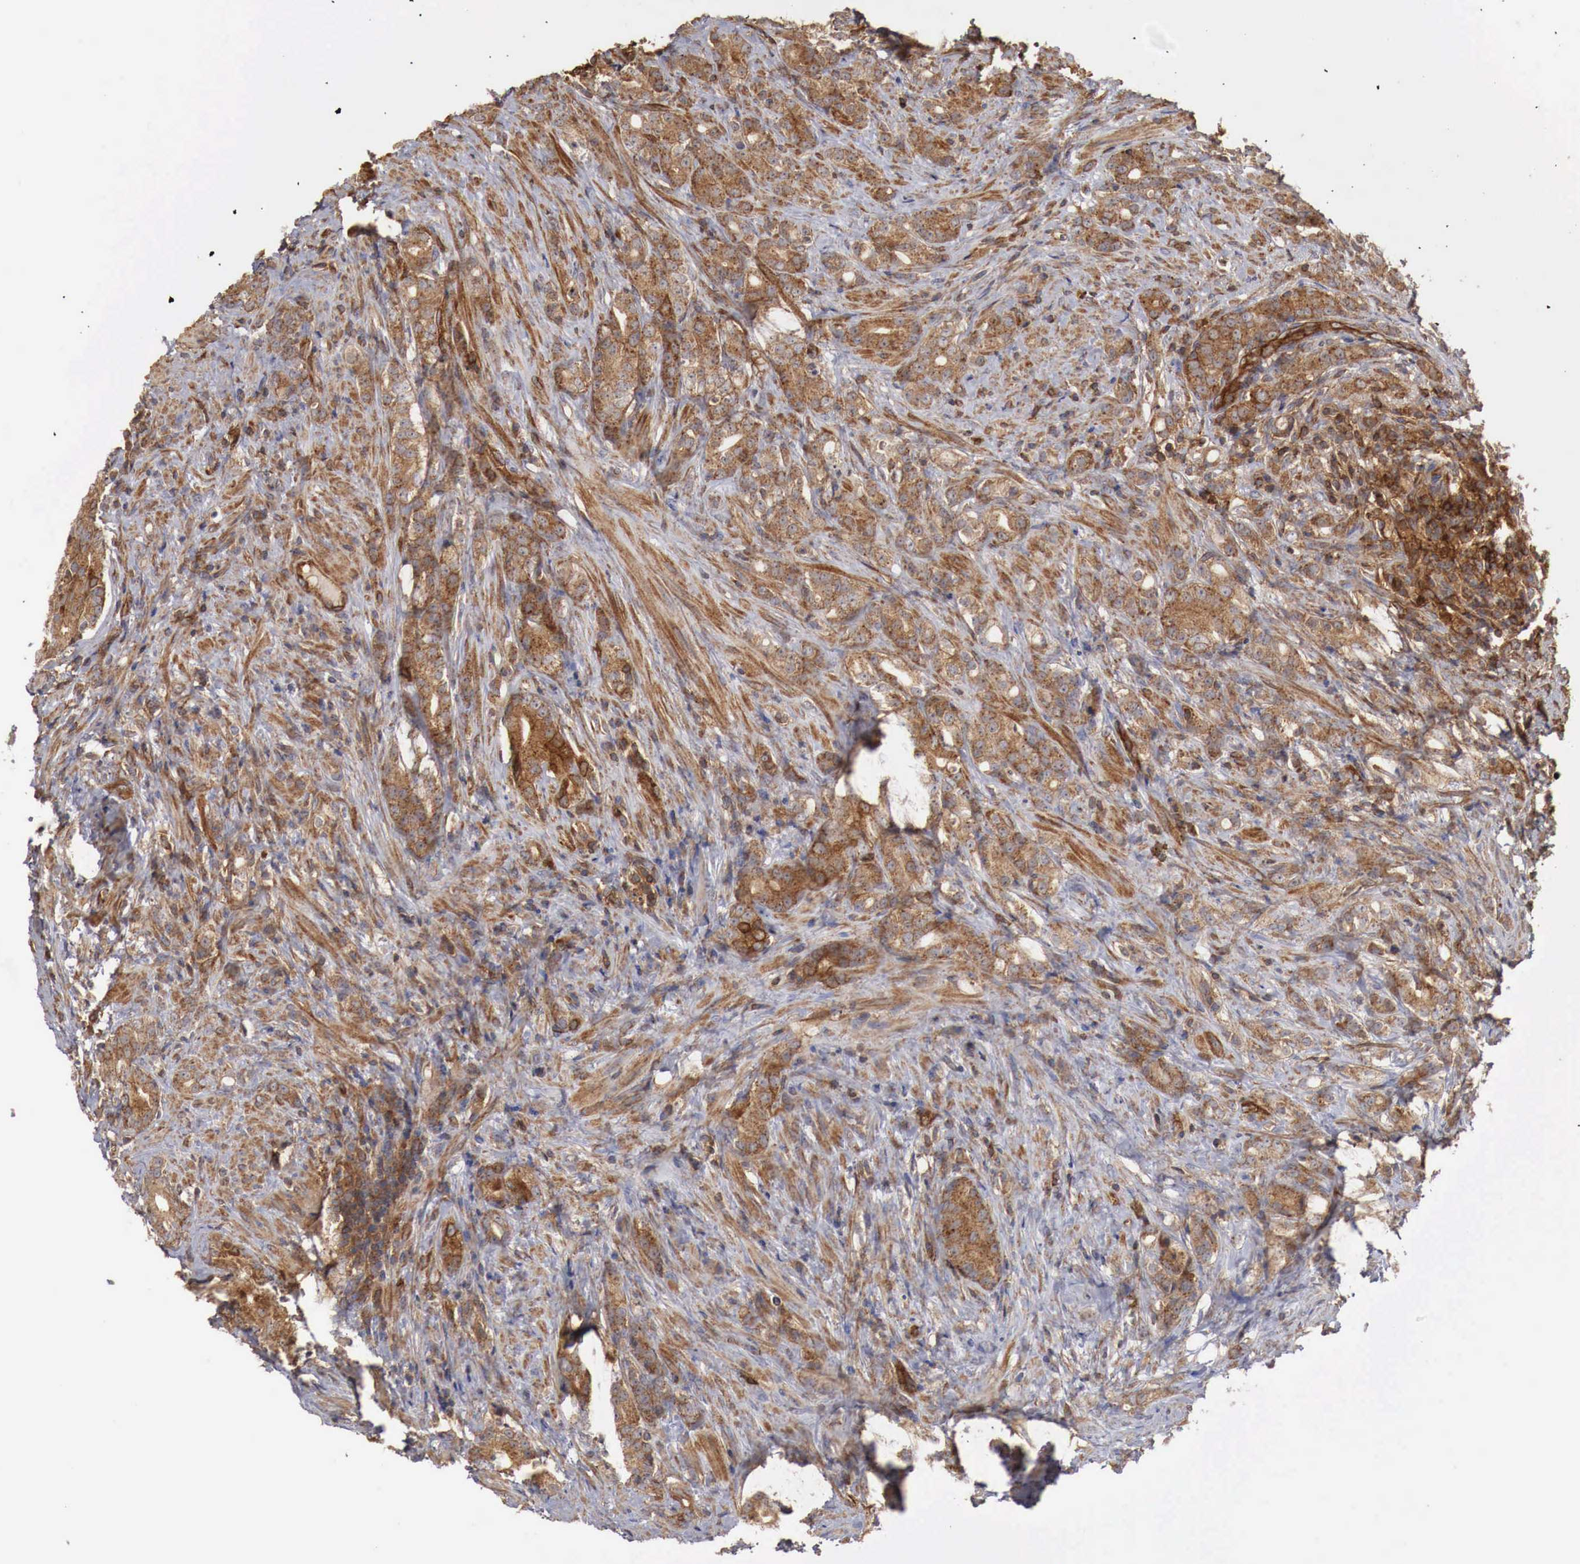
{"staining": {"intensity": "strong", "quantity": ">75%", "location": "cytoplasmic/membranous"}, "tissue": "prostate cancer", "cell_type": "Tumor cells", "image_type": "cancer", "snomed": [{"axis": "morphology", "description": "Adenocarcinoma, Medium grade"}, {"axis": "topography", "description": "Prostate"}], "caption": "Tumor cells display high levels of strong cytoplasmic/membranous expression in approximately >75% of cells in human prostate cancer (adenocarcinoma (medium-grade)).", "gene": "ARMCX4", "patient": {"sex": "male", "age": 59}}